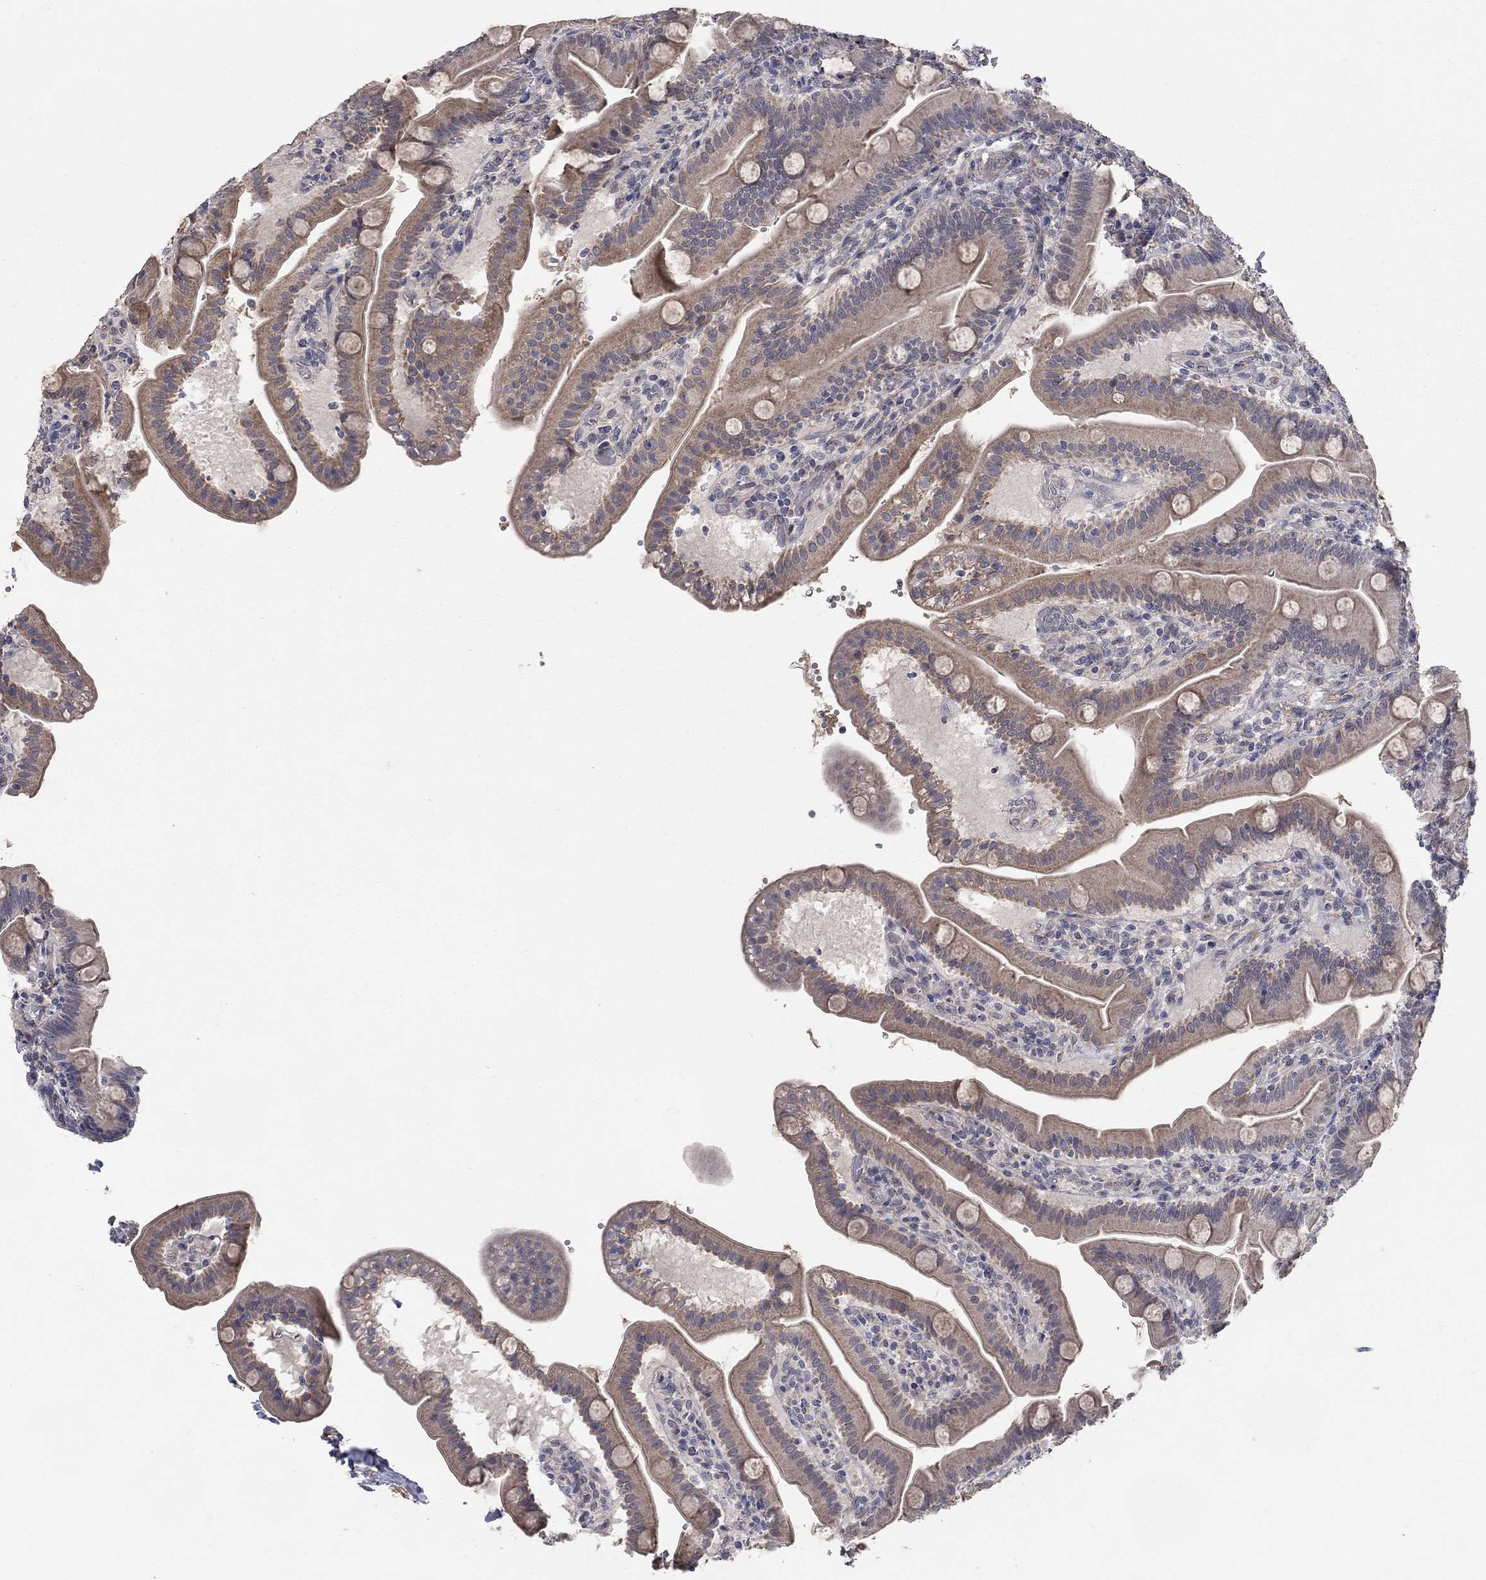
{"staining": {"intensity": "weak", "quantity": "25%-75%", "location": "cytoplasmic/membranous"}, "tissue": "small intestine", "cell_type": "Glandular cells", "image_type": "normal", "snomed": [{"axis": "morphology", "description": "Normal tissue, NOS"}, {"axis": "topography", "description": "Small intestine"}], "caption": "IHC (DAB) staining of benign human small intestine exhibits weak cytoplasmic/membranous protein expression in approximately 25%-75% of glandular cells.", "gene": "WASF3", "patient": {"sex": "male", "age": 66}}